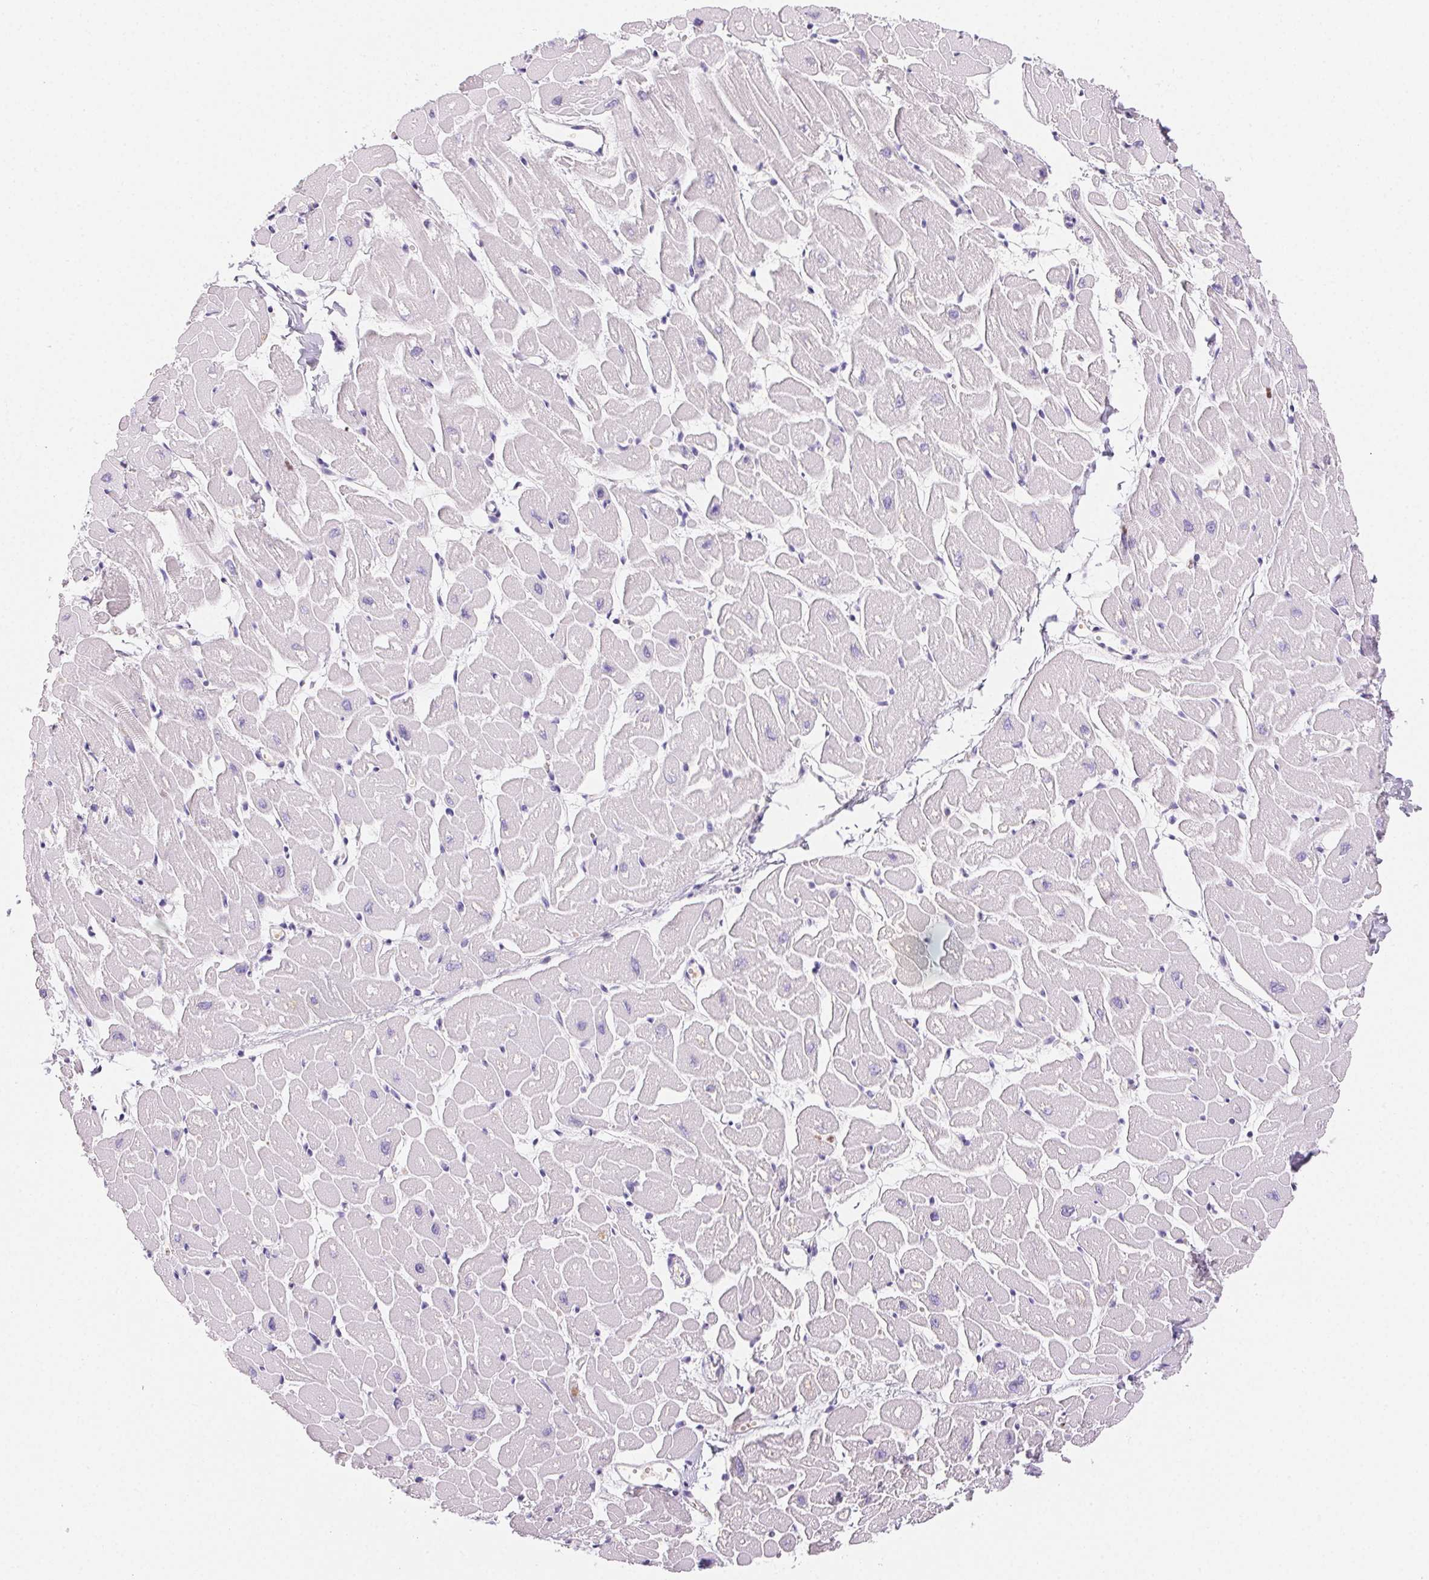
{"staining": {"intensity": "negative", "quantity": "none", "location": "none"}, "tissue": "heart muscle", "cell_type": "Cardiomyocytes", "image_type": "normal", "snomed": [{"axis": "morphology", "description": "Normal tissue, NOS"}, {"axis": "topography", "description": "Heart"}], "caption": "An immunohistochemistry photomicrograph of unremarkable heart muscle is shown. There is no staining in cardiomyocytes of heart muscle. Nuclei are stained in blue.", "gene": "PADI4", "patient": {"sex": "male", "age": 57}}